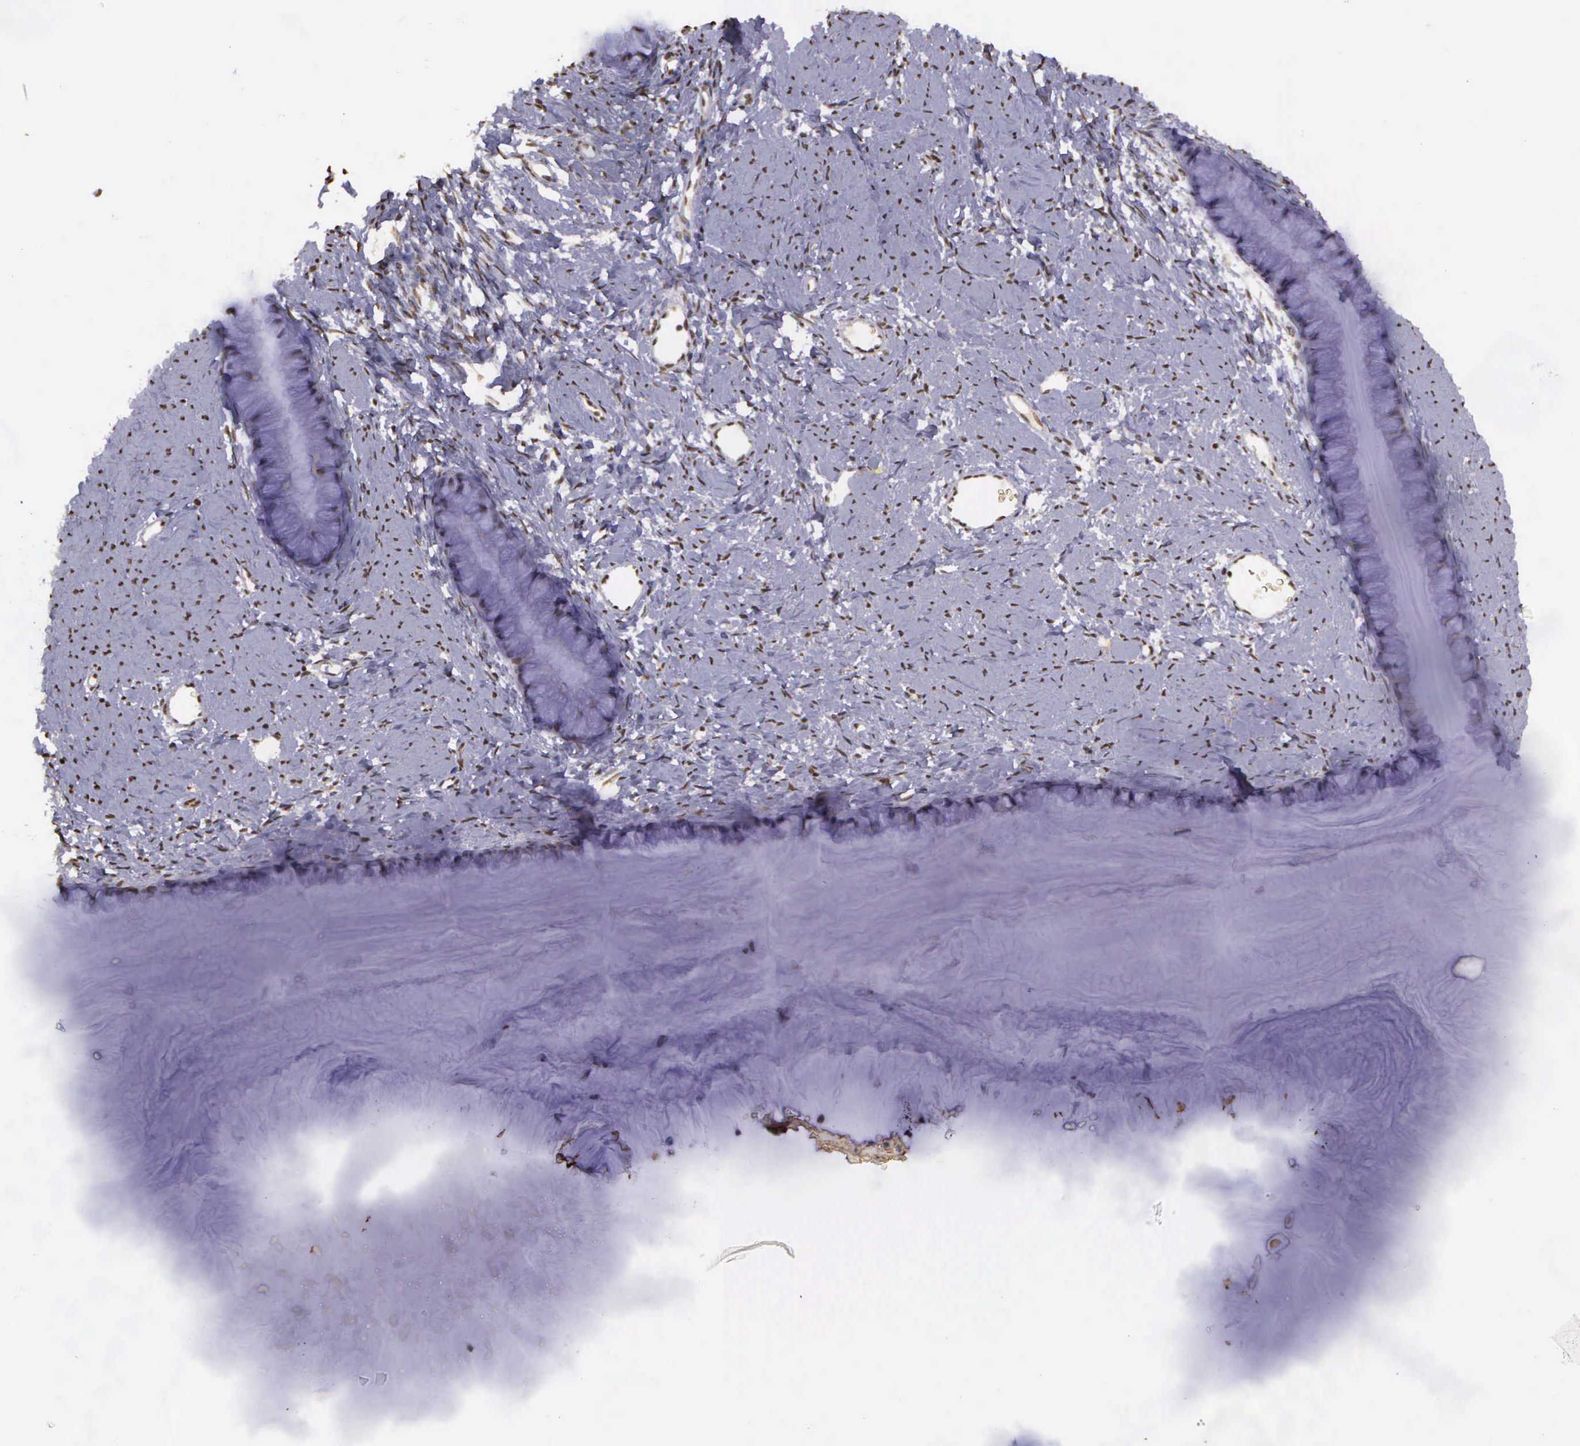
{"staining": {"intensity": "negative", "quantity": "none", "location": "none"}, "tissue": "cervix", "cell_type": "Glandular cells", "image_type": "normal", "snomed": [{"axis": "morphology", "description": "Normal tissue, NOS"}, {"axis": "topography", "description": "Cervix"}], "caption": "A high-resolution micrograph shows immunohistochemistry (IHC) staining of benign cervix, which shows no significant positivity in glandular cells.", "gene": "ARMCX5", "patient": {"sex": "female", "age": 82}}